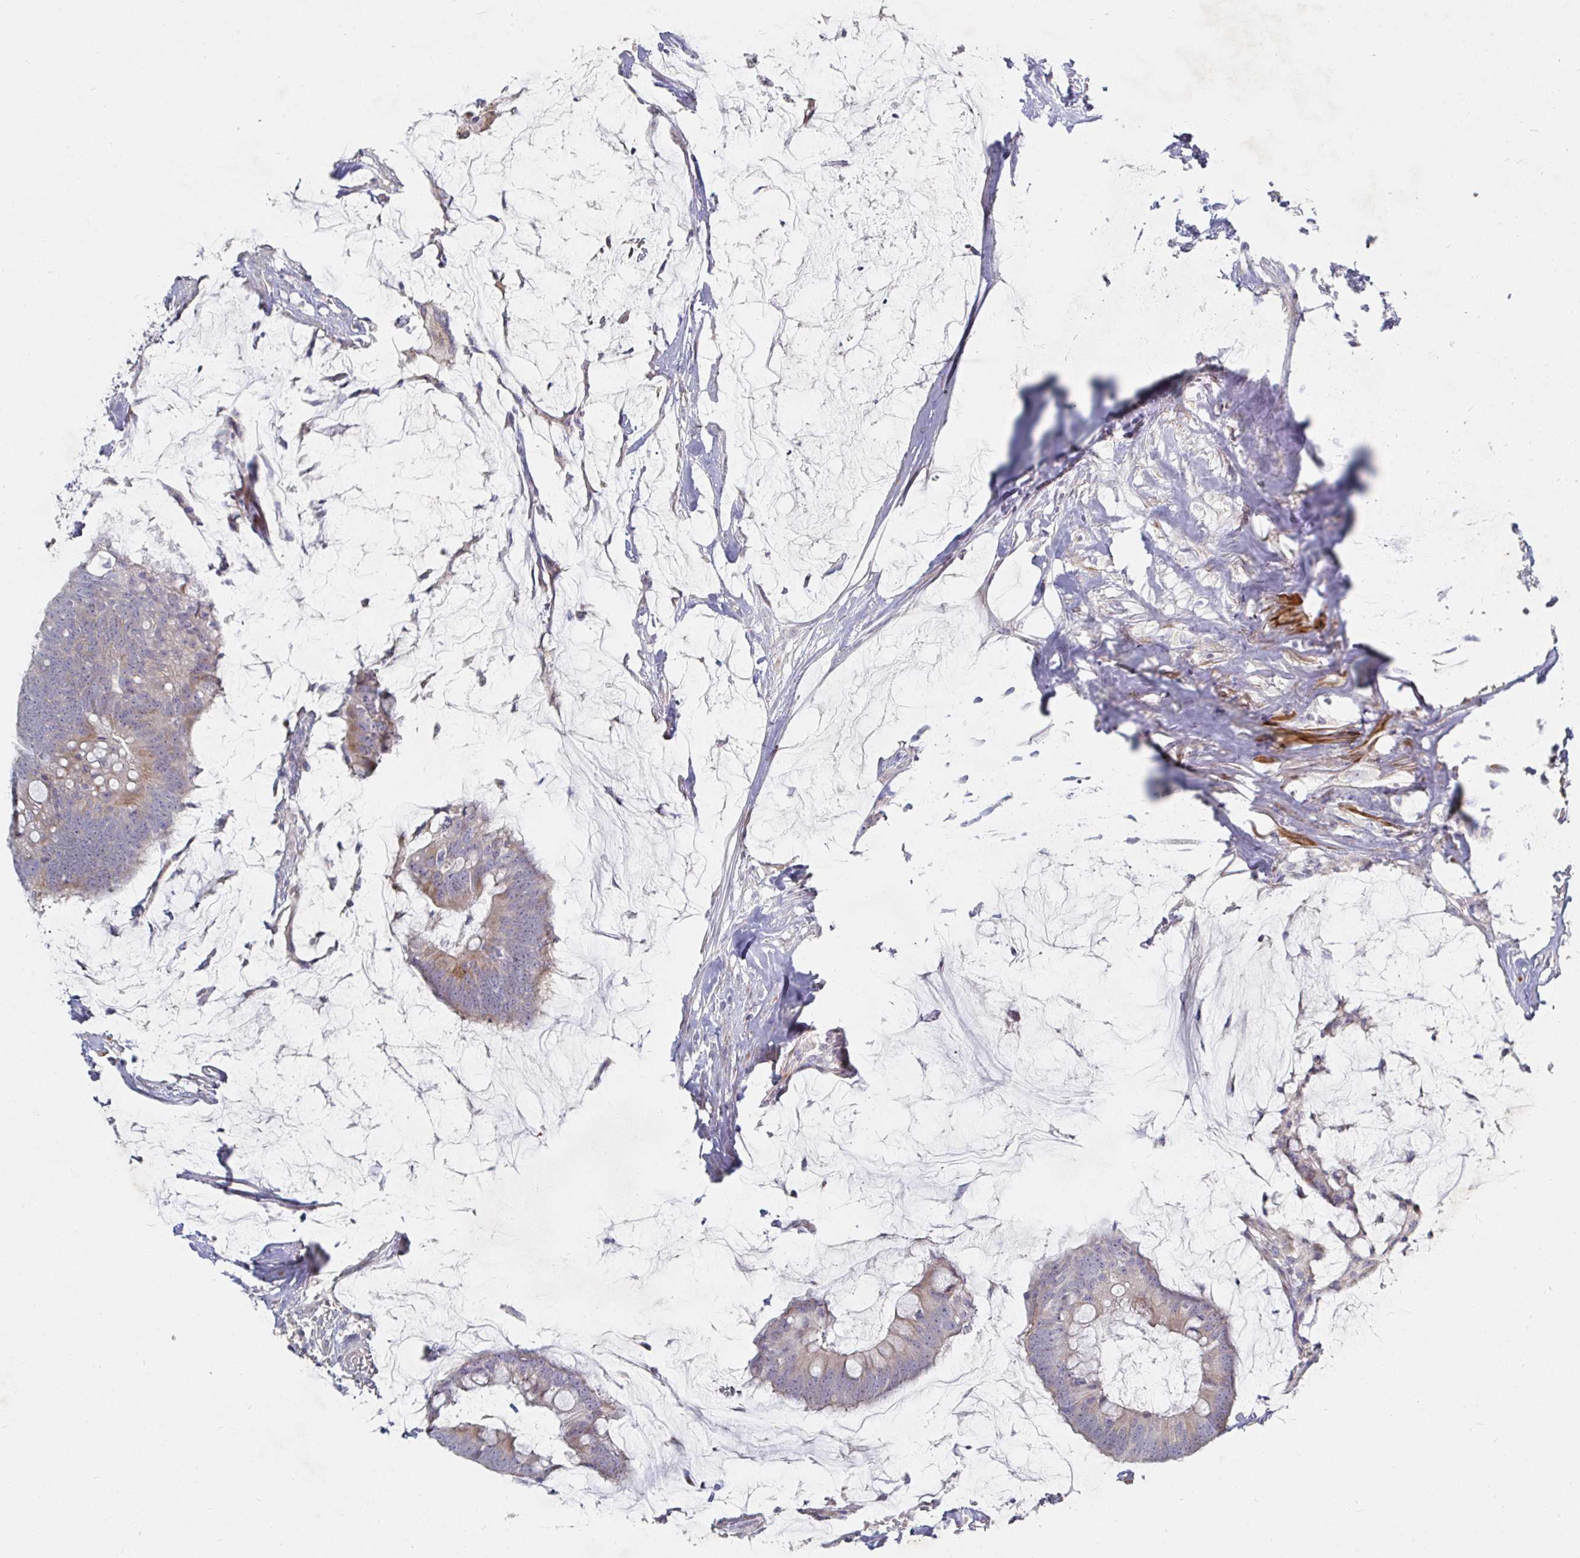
{"staining": {"intensity": "weak", "quantity": "25%-75%", "location": "cytoplasmic/membranous"}, "tissue": "colorectal cancer", "cell_type": "Tumor cells", "image_type": "cancer", "snomed": [{"axis": "morphology", "description": "Adenocarcinoma, NOS"}, {"axis": "topography", "description": "Colon"}], "caption": "A histopathology image of human adenocarcinoma (colorectal) stained for a protein demonstrates weak cytoplasmic/membranous brown staining in tumor cells.", "gene": "SSH2", "patient": {"sex": "male", "age": 62}}